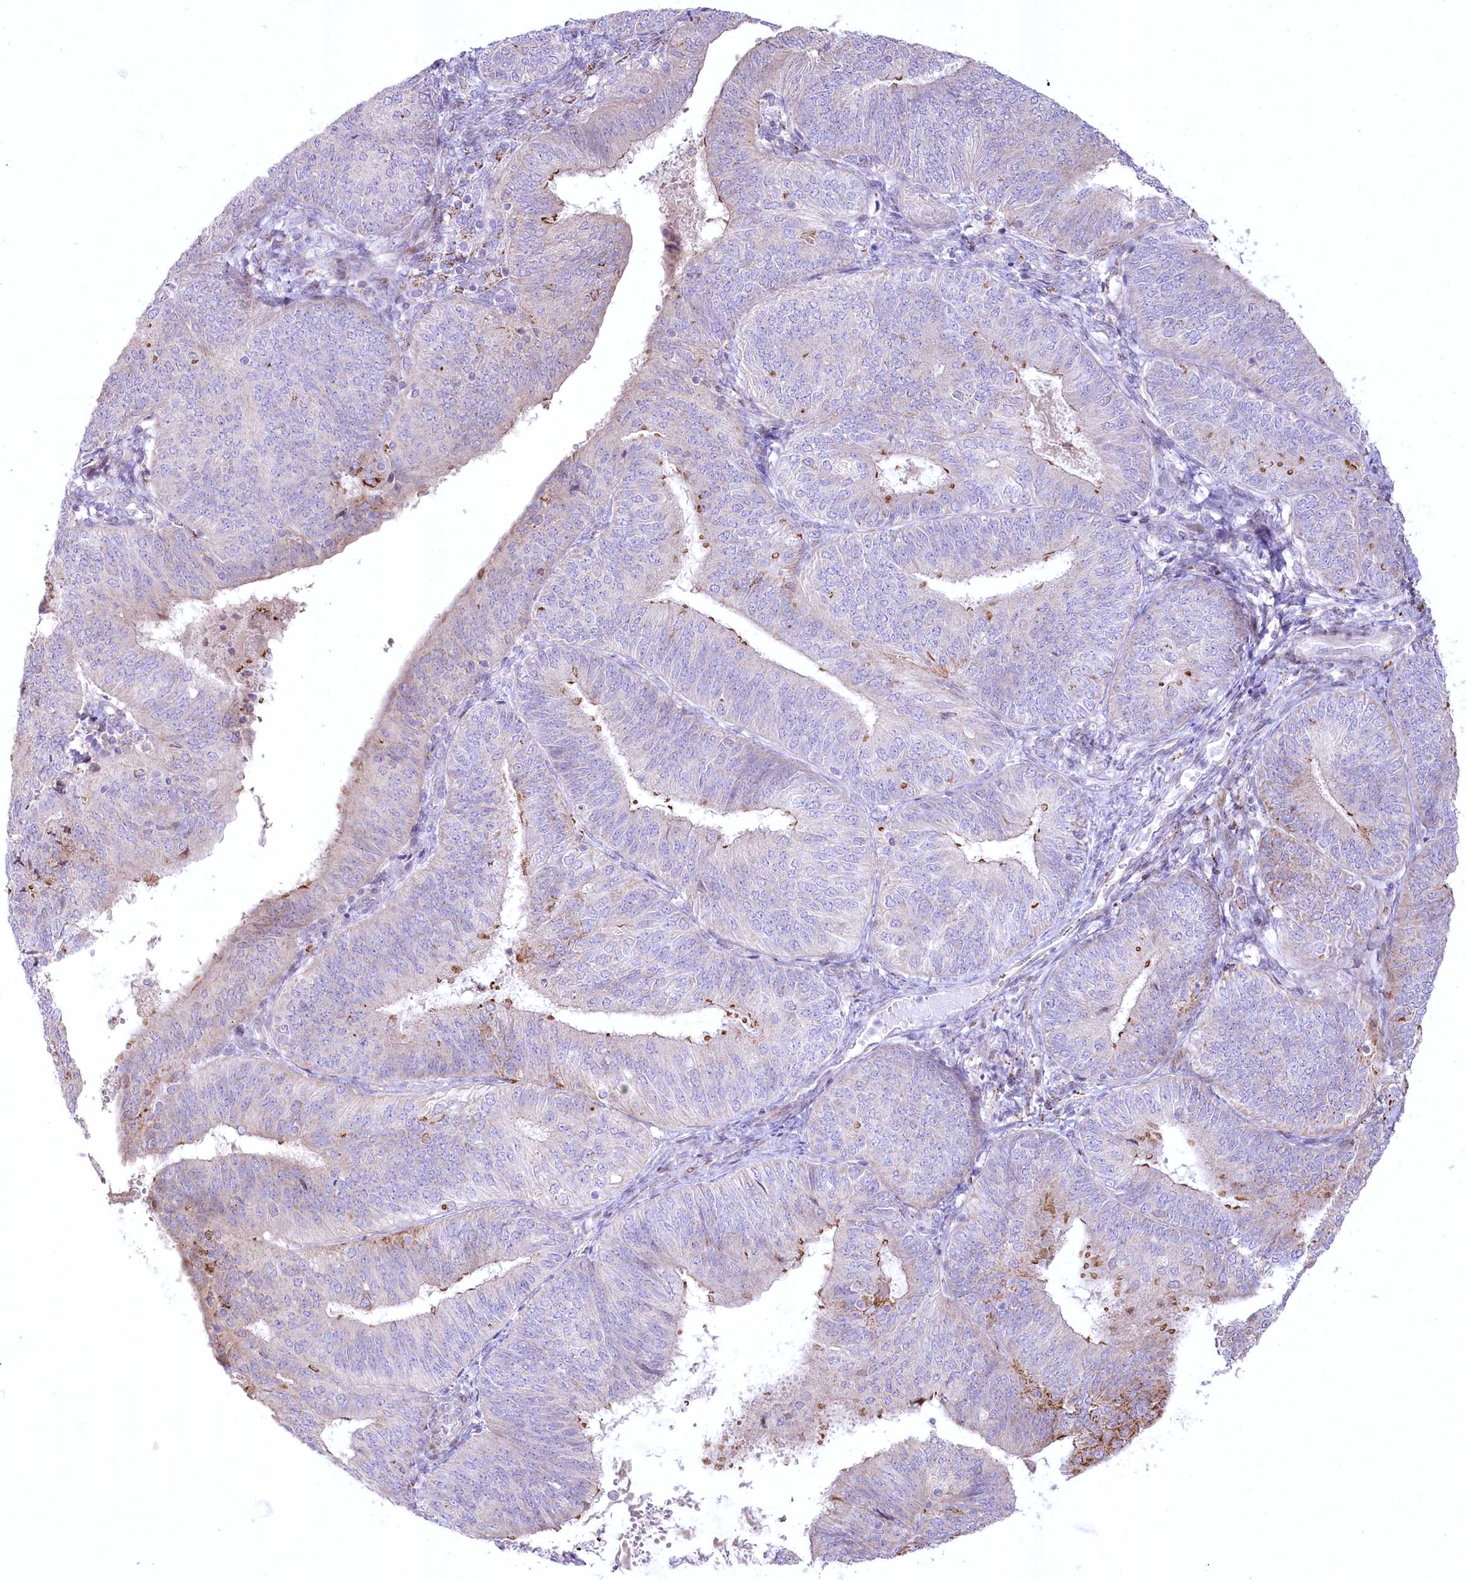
{"staining": {"intensity": "weak", "quantity": "<25%", "location": "cytoplasmic/membranous"}, "tissue": "endometrial cancer", "cell_type": "Tumor cells", "image_type": "cancer", "snomed": [{"axis": "morphology", "description": "Adenocarcinoma, NOS"}, {"axis": "topography", "description": "Endometrium"}], "caption": "This is an immunohistochemistry (IHC) histopathology image of human endometrial adenocarcinoma. There is no staining in tumor cells.", "gene": "CEP164", "patient": {"sex": "female", "age": 58}}